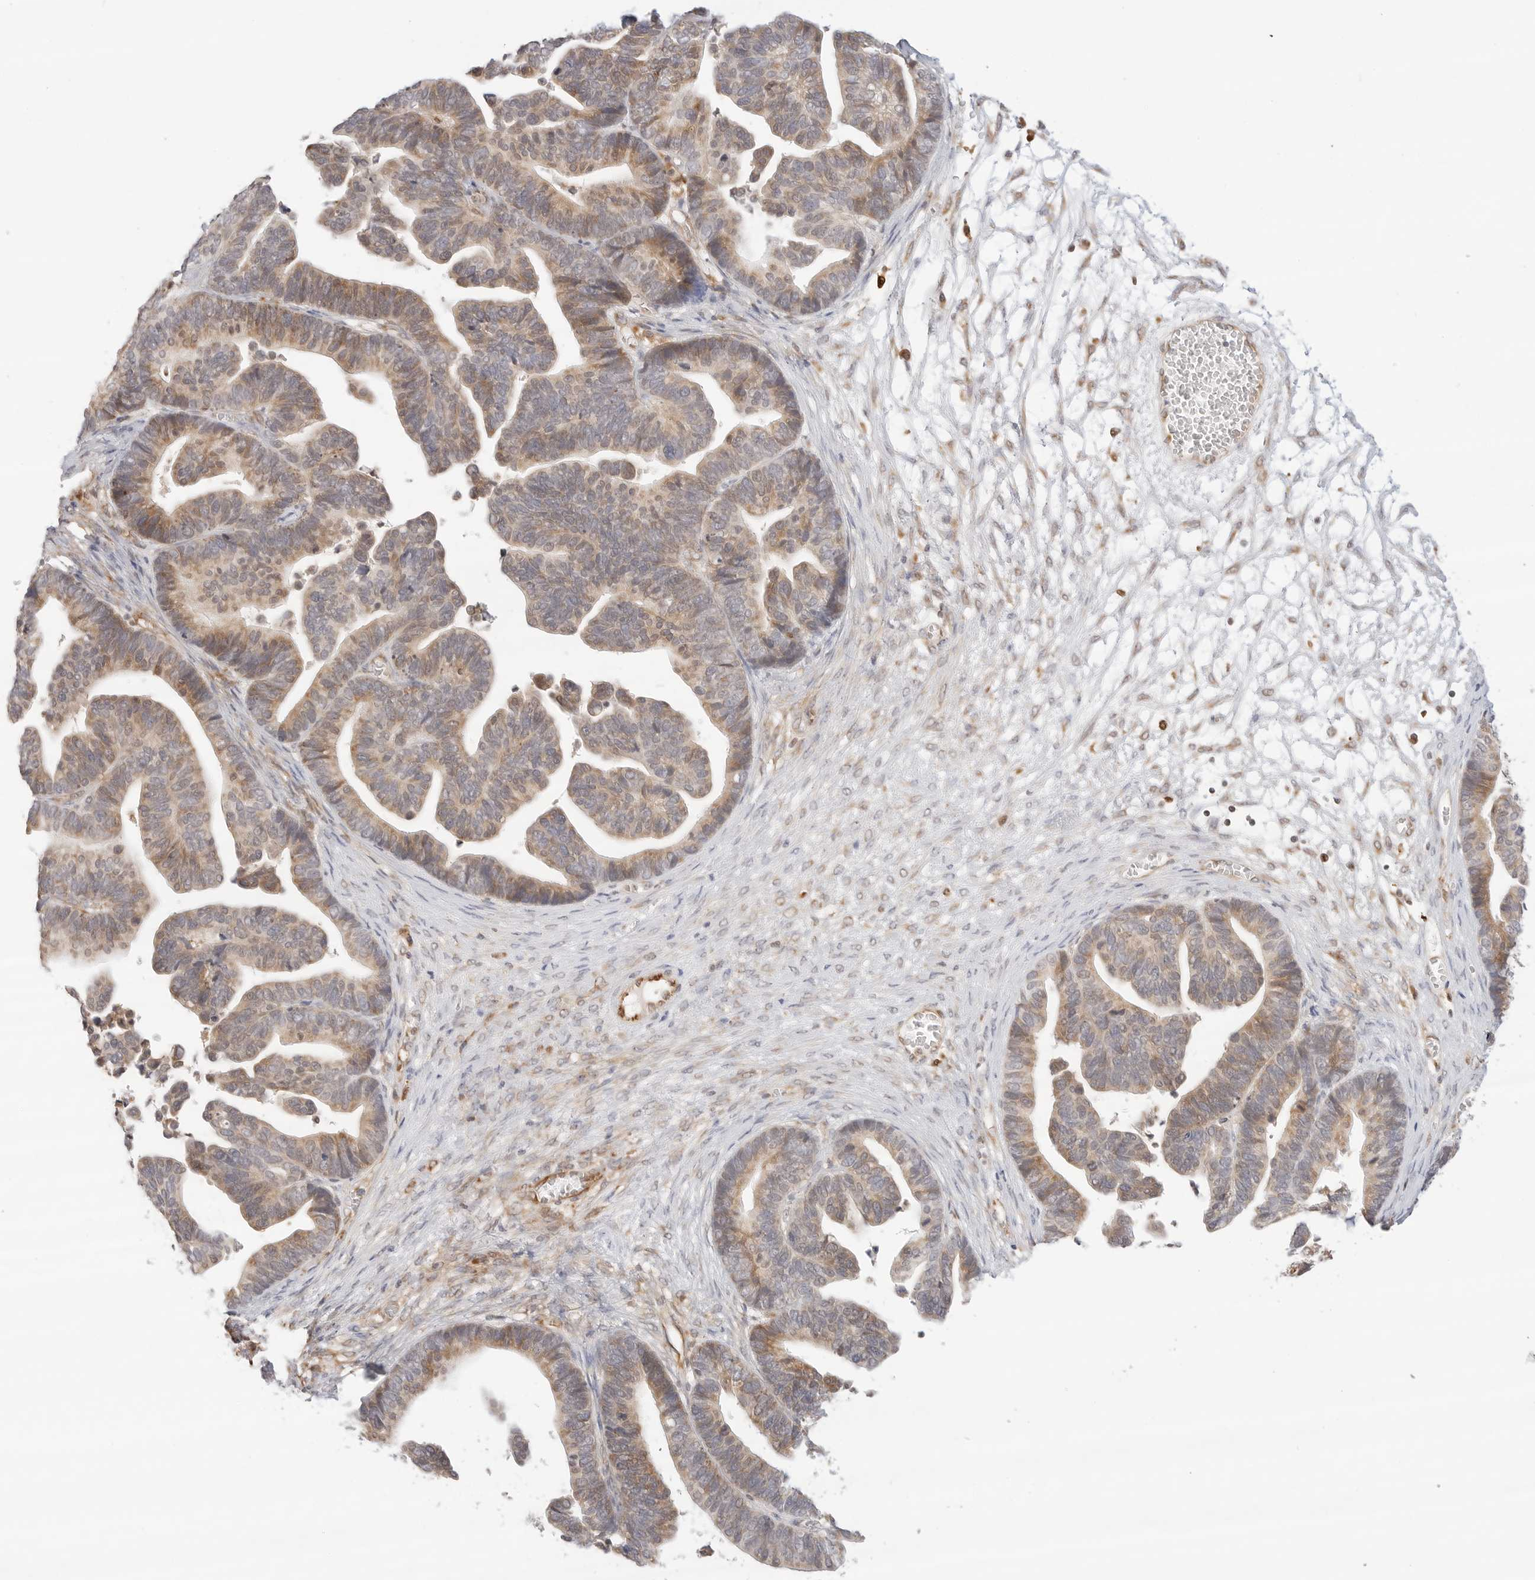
{"staining": {"intensity": "moderate", "quantity": "25%-75%", "location": "cytoplasmic/membranous"}, "tissue": "ovarian cancer", "cell_type": "Tumor cells", "image_type": "cancer", "snomed": [{"axis": "morphology", "description": "Cystadenocarcinoma, serous, NOS"}, {"axis": "topography", "description": "Ovary"}], "caption": "High-magnification brightfield microscopy of ovarian serous cystadenocarcinoma stained with DAB (brown) and counterstained with hematoxylin (blue). tumor cells exhibit moderate cytoplasmic/membranous expression is appreciated in about25%-75% of cells. The protein is shown in brown color, while the nuclei are stained blue.", "gene": "ERO1B", "patient": {"sex": "female", "age": 56}}